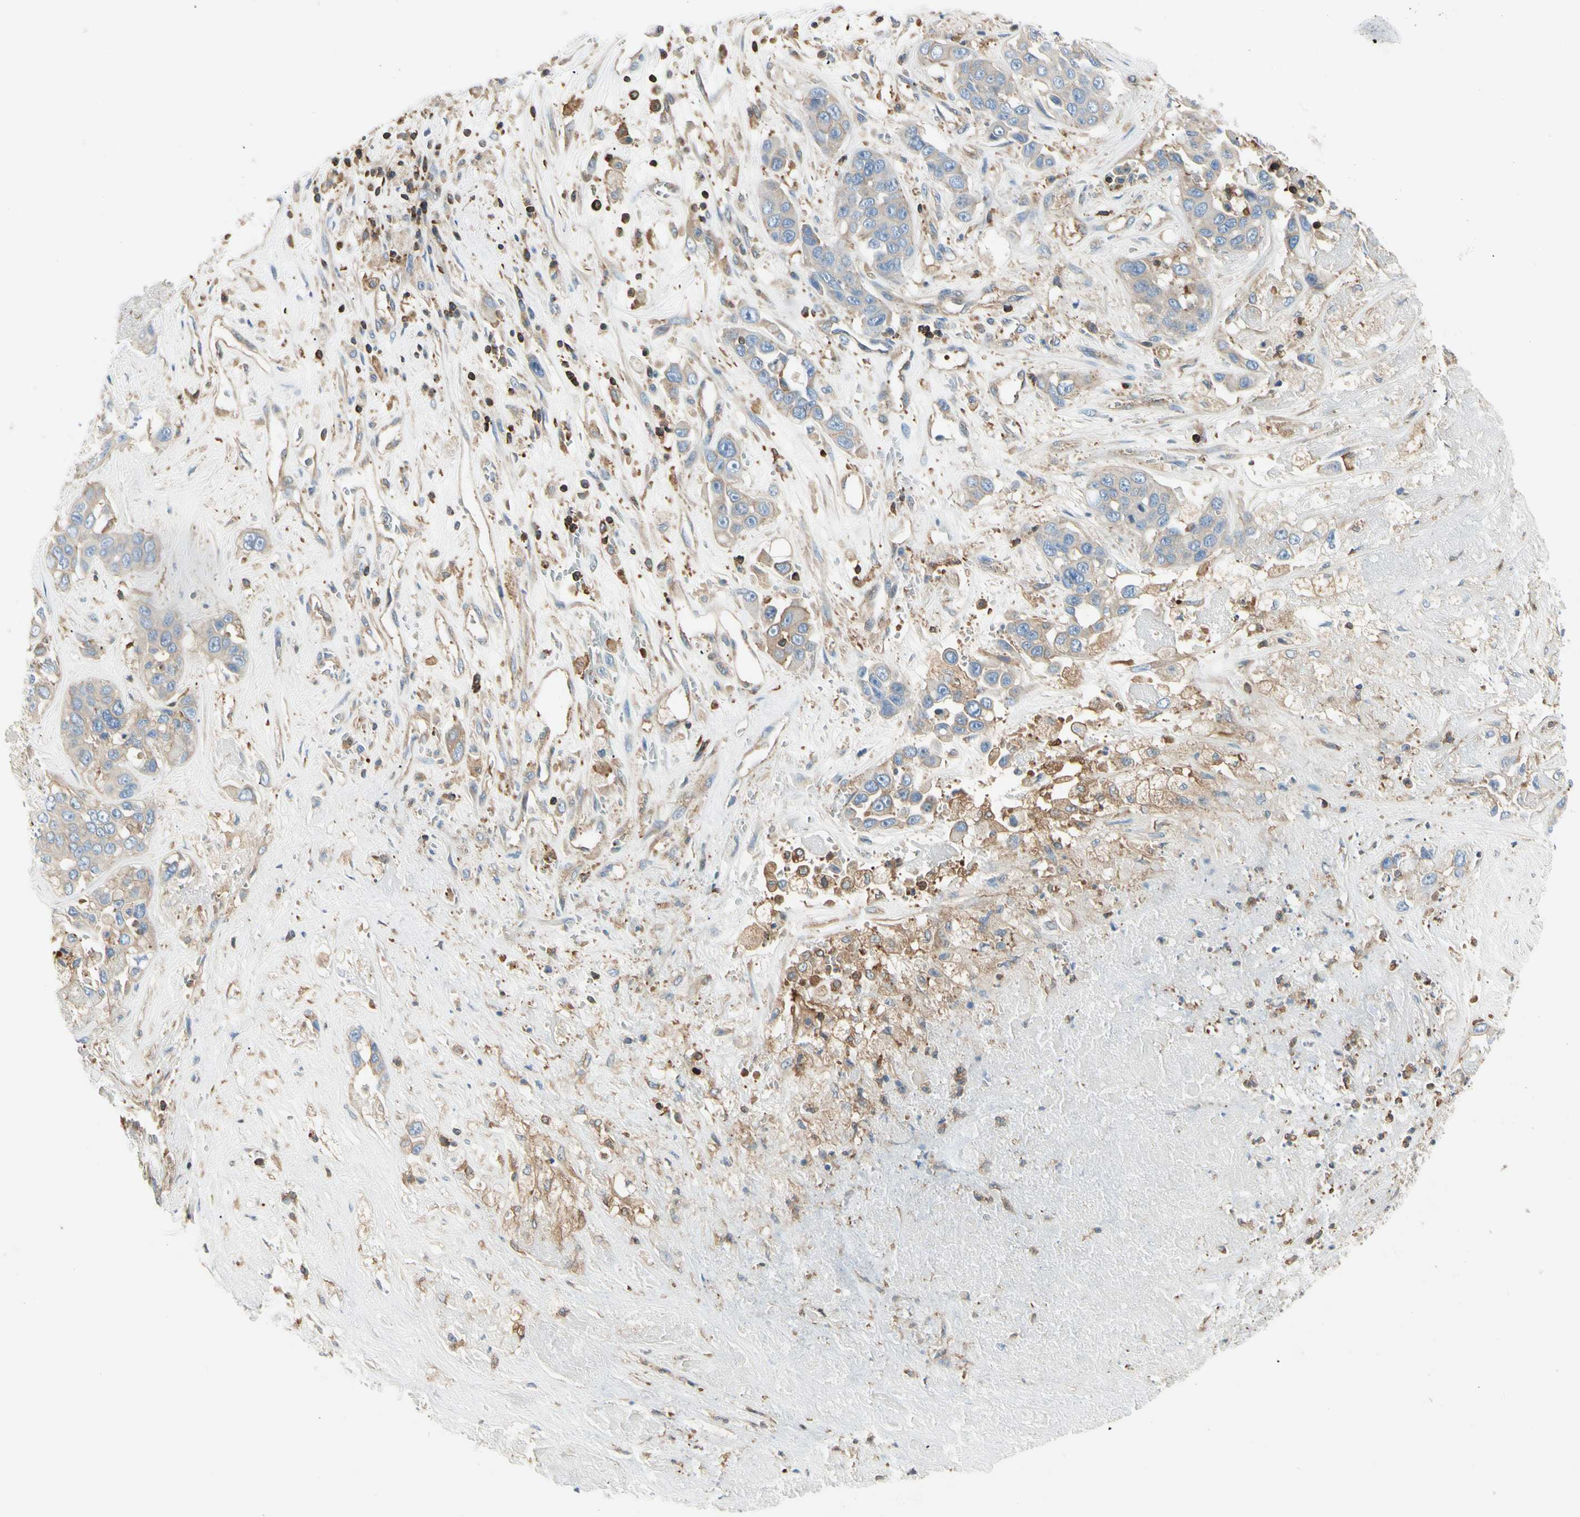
{"staining": {"intensity": "weak", "quantity": "<25%", "location": "cytoplasmic/membranous"}, "tissue": "liver cancer", "cell_type": "Tumor cells", "image_type": "cancer", "snomed": [{"axis": "morphology", "description": "Cholangiocarcinoma"}, {"axis": "topography", "description": "Liver"}], "caption": "Liver cancer was stained to show a protein in brown. There is no significant staining in tumor cells.", "gene": "CAPZA2", "patient": {"sex": "female", "age": 52}}